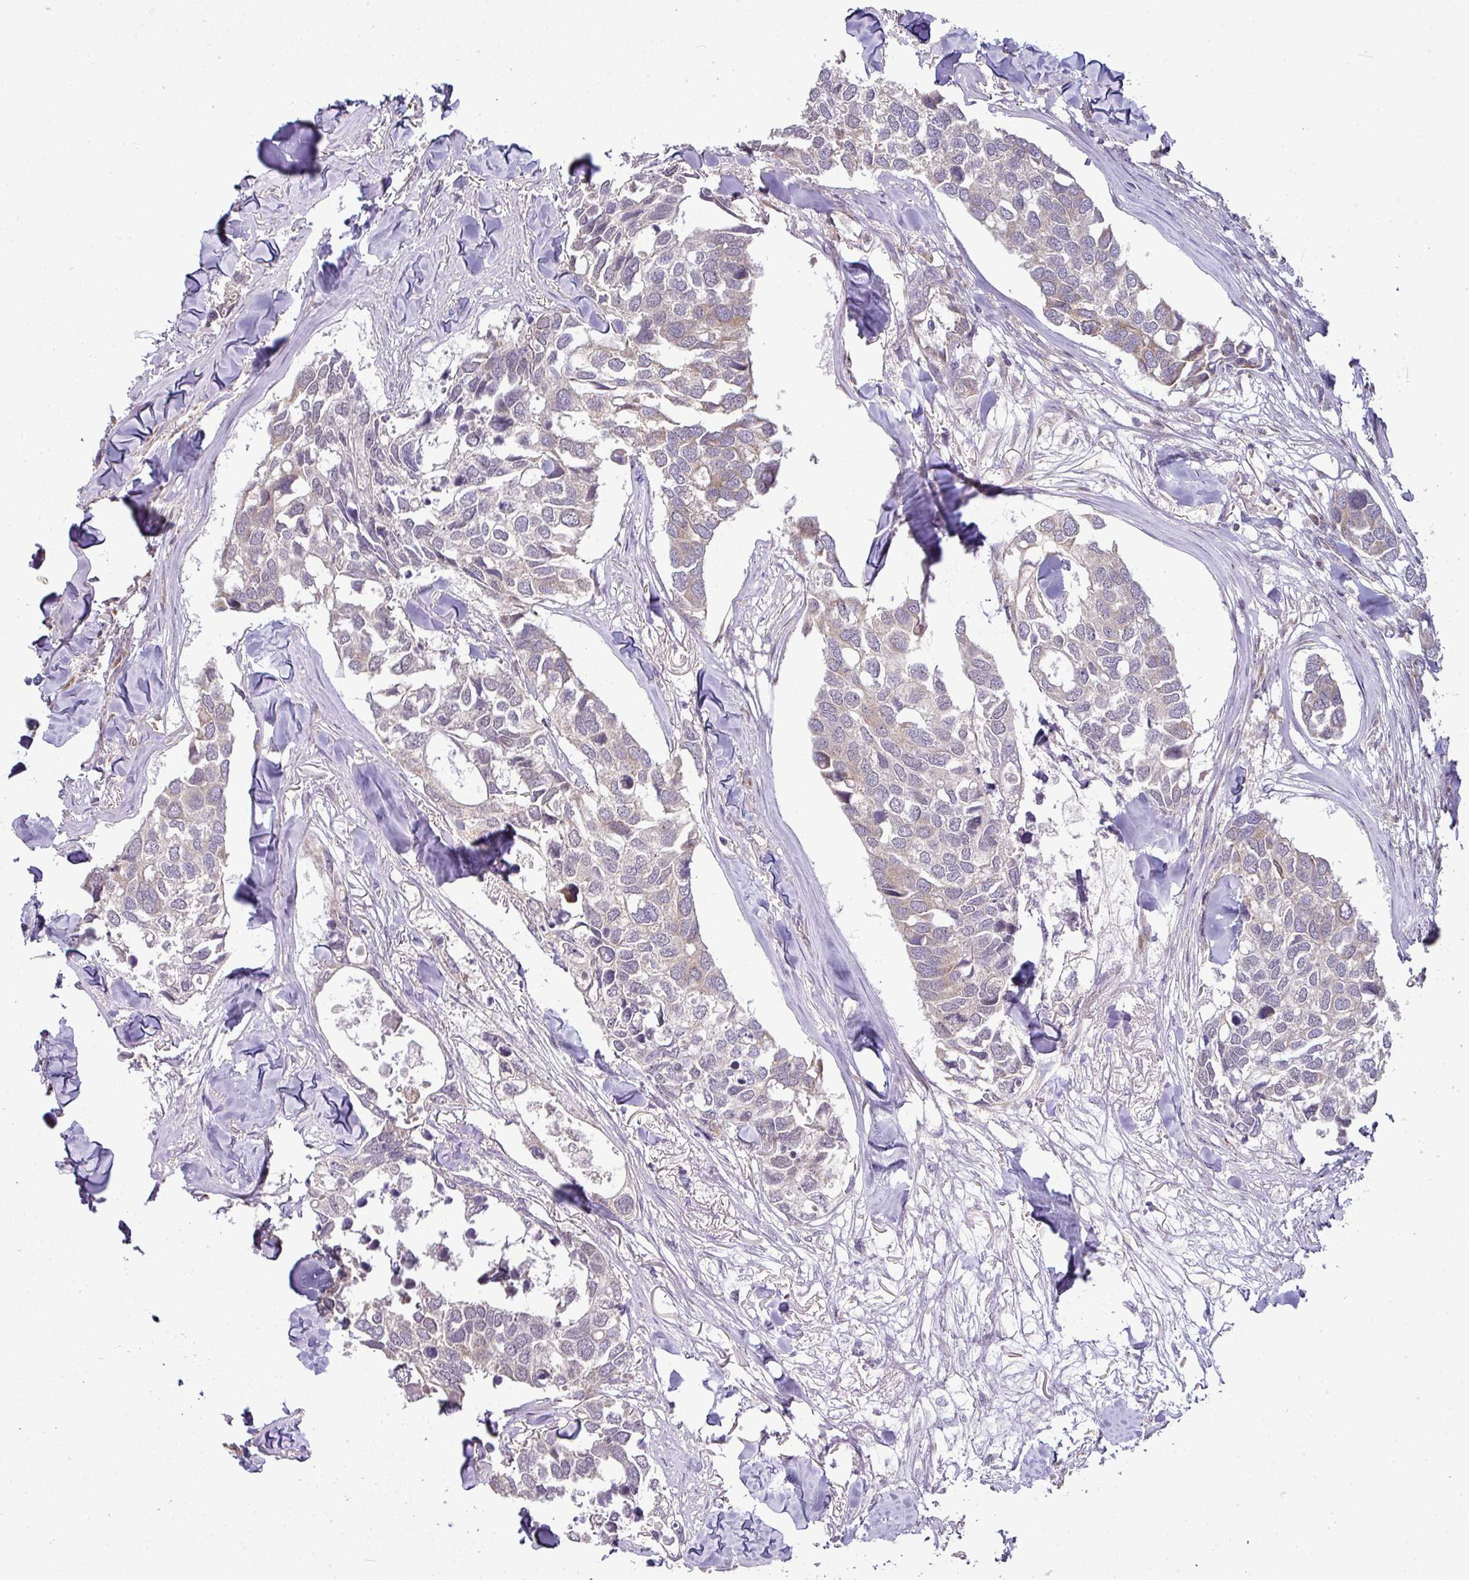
{"staining": {"intensity": "weak", "quantity": "<25%", "location": "cytoplasmic/membranous"}, "tissue": "breast cancer", "cell_type": "Tumor cells", "image_type": "cancer", "snomed": [{"axis": "morphology", "description": "Duct carcinoma"}, {"axis": "topography", "description": "Breast"}], "caption": "Tumor cells are negative for protein expression in human breast cancer (infiltrating ductal carcinoma). (Immunohistochemistry (ihc), brightfield microscopy, high magnification).", "gene": "TIMMDC1", "patient": {"sex": "female", "age": 83}}